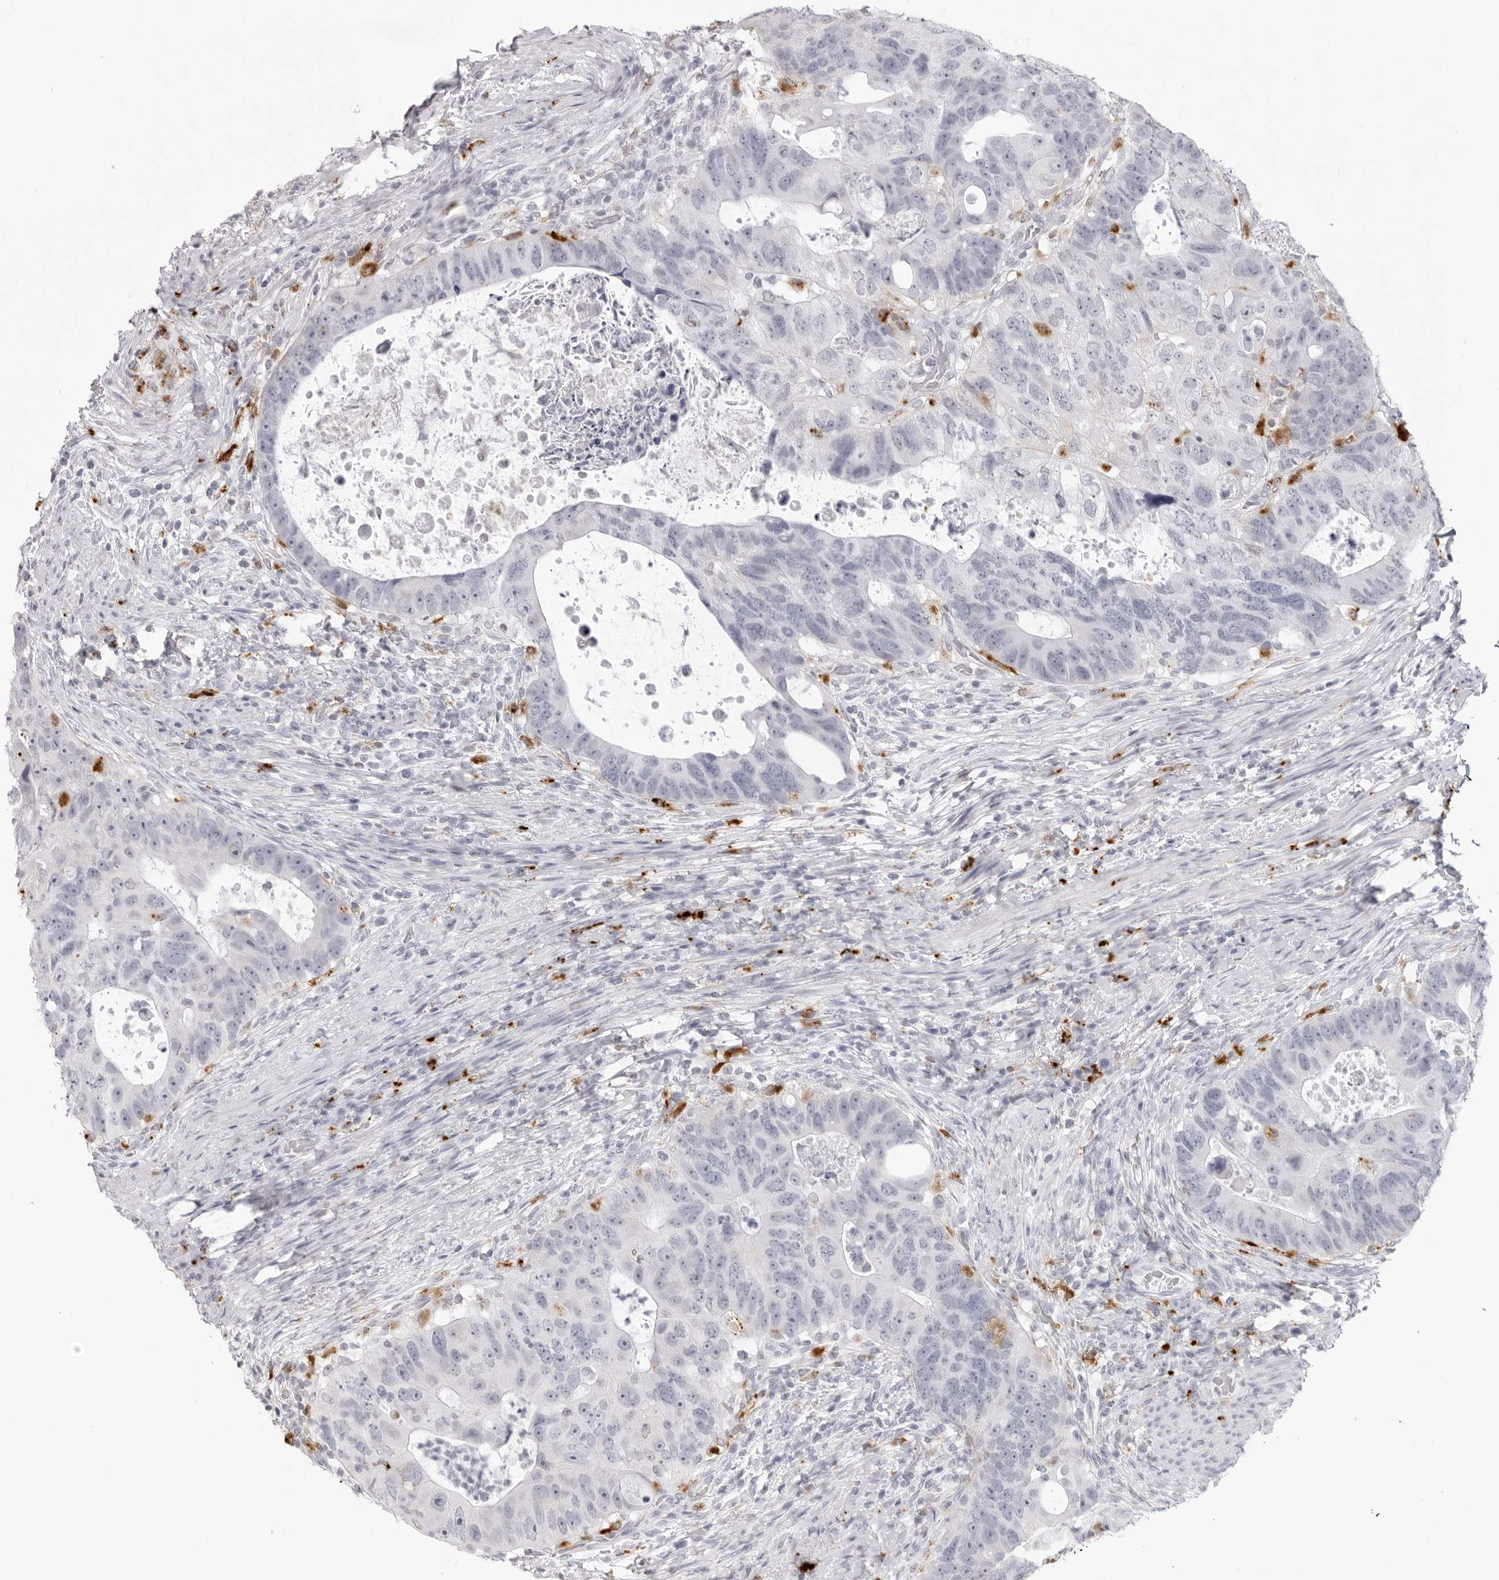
{"staining": {"intensity": "negative", "quantity": "none", "location": "none"}, "tissue": "colorectal cancer", "cell_type": "Tumor cells", "image_type": "cancer", "snomed": [{"axis": "morphology", "description": "Adenocarcinoma, NOS"}, {"axis": "topography", "description": "Rectum"}], "caption": "DAB immunohistochemical staining of adenocarcinoma (colorectal) displays no significant staining in tumor cells.", "gene": "IL25", "patient": {"sex": "male", "age": 59}}